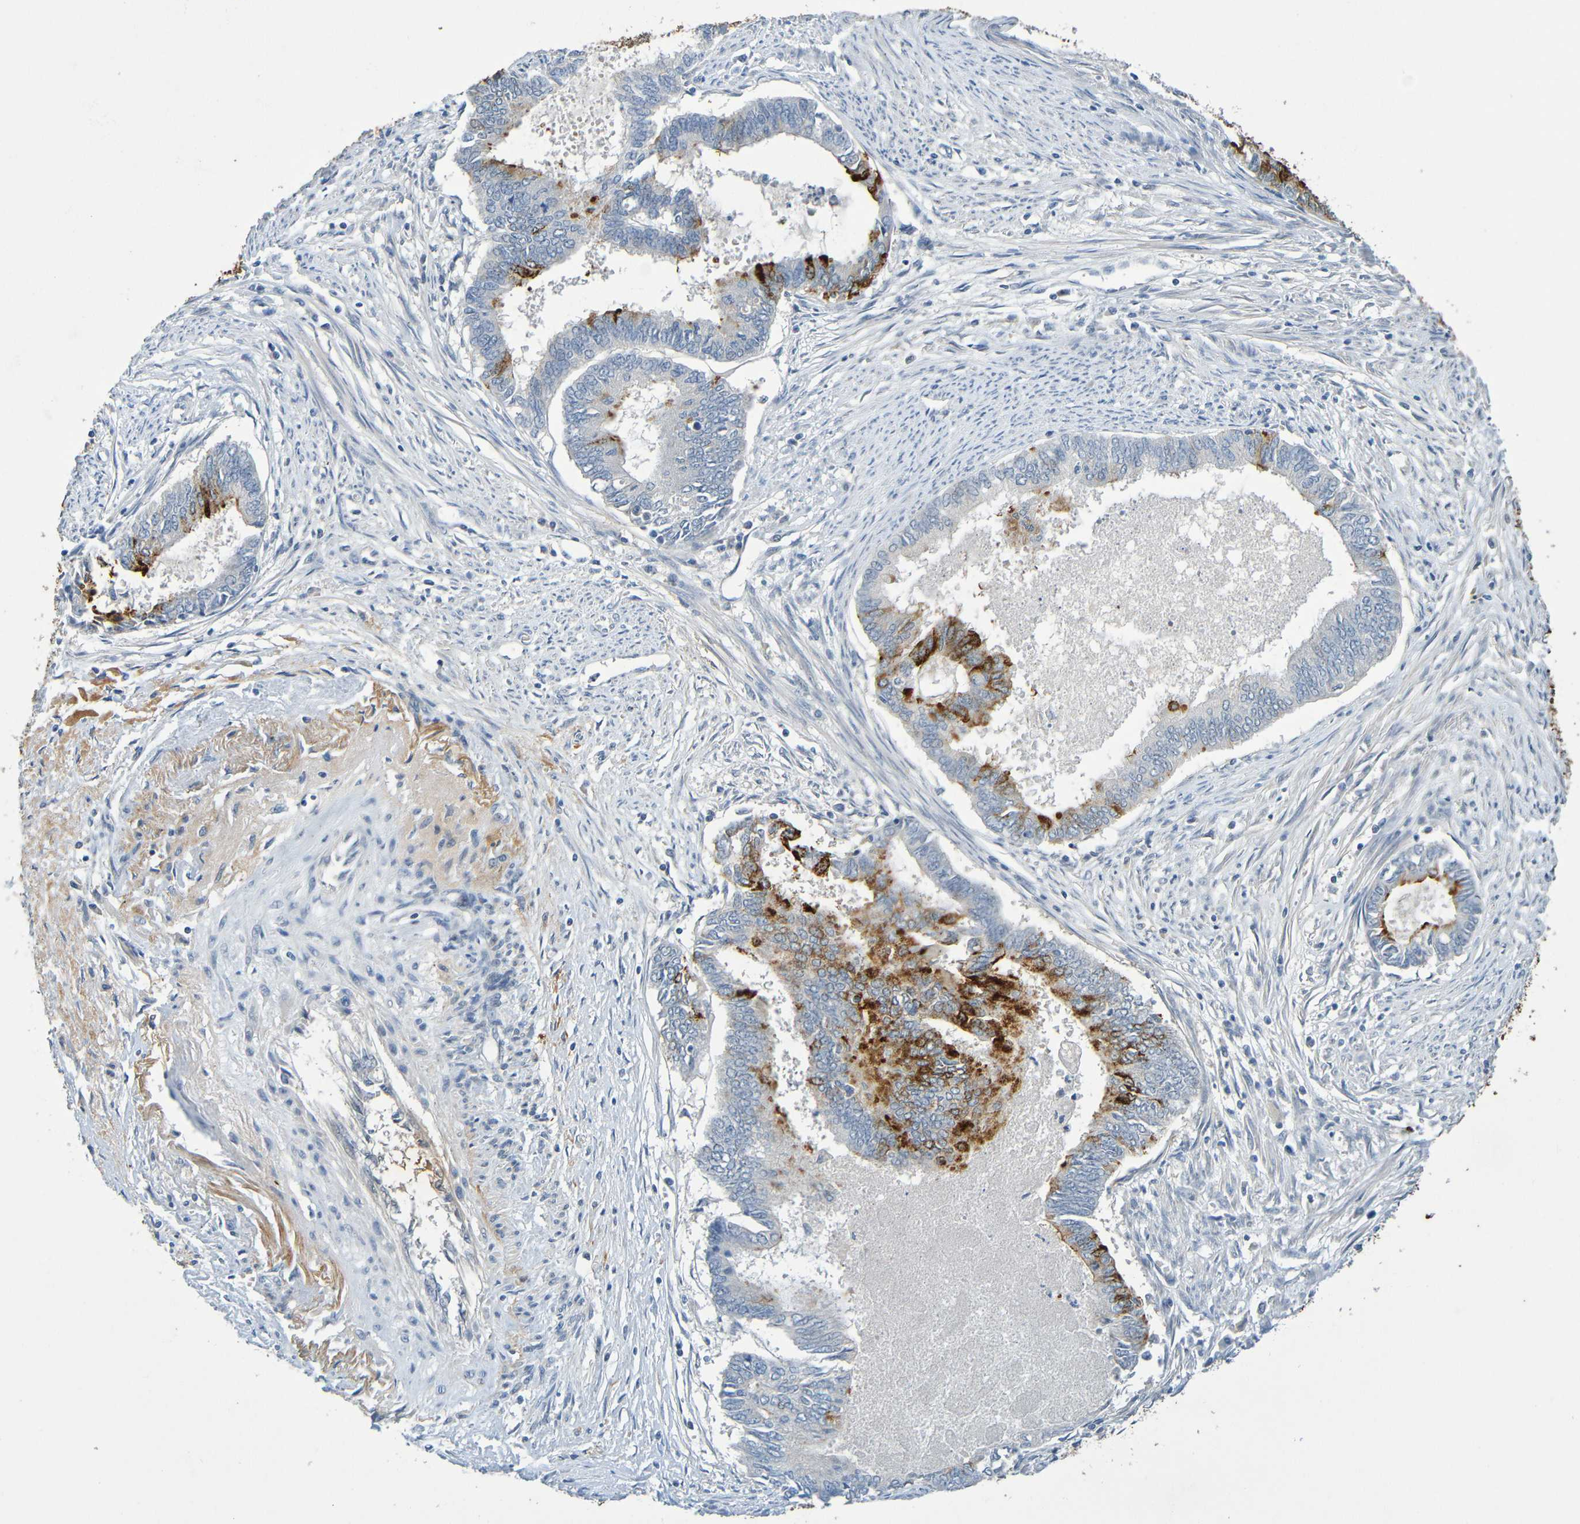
{"staining": {"intensity": "strong", "quantity": "25%-75%", "location": "cytoplasmic/membranous"}, "tissue": "endometrial cancer", "cell_type": "Tumor cells", "image_type": "cancer", "snomed": [{"axis": "morphology", "description": "Adenocarcinoma, NOS"}, {"axis": "topography", "description": "Endometrium"}], "caption": "Strong cytoplasmic/membranous protein expression is seen in approximately 25%-75% of tumor cells in adenocarcinoma (endometrial). Immunohistochemistry stains the protein in brown and the nuclei are stained blue.", "gene": "IL10", "patient": {"sex": "female", "age": 86}}